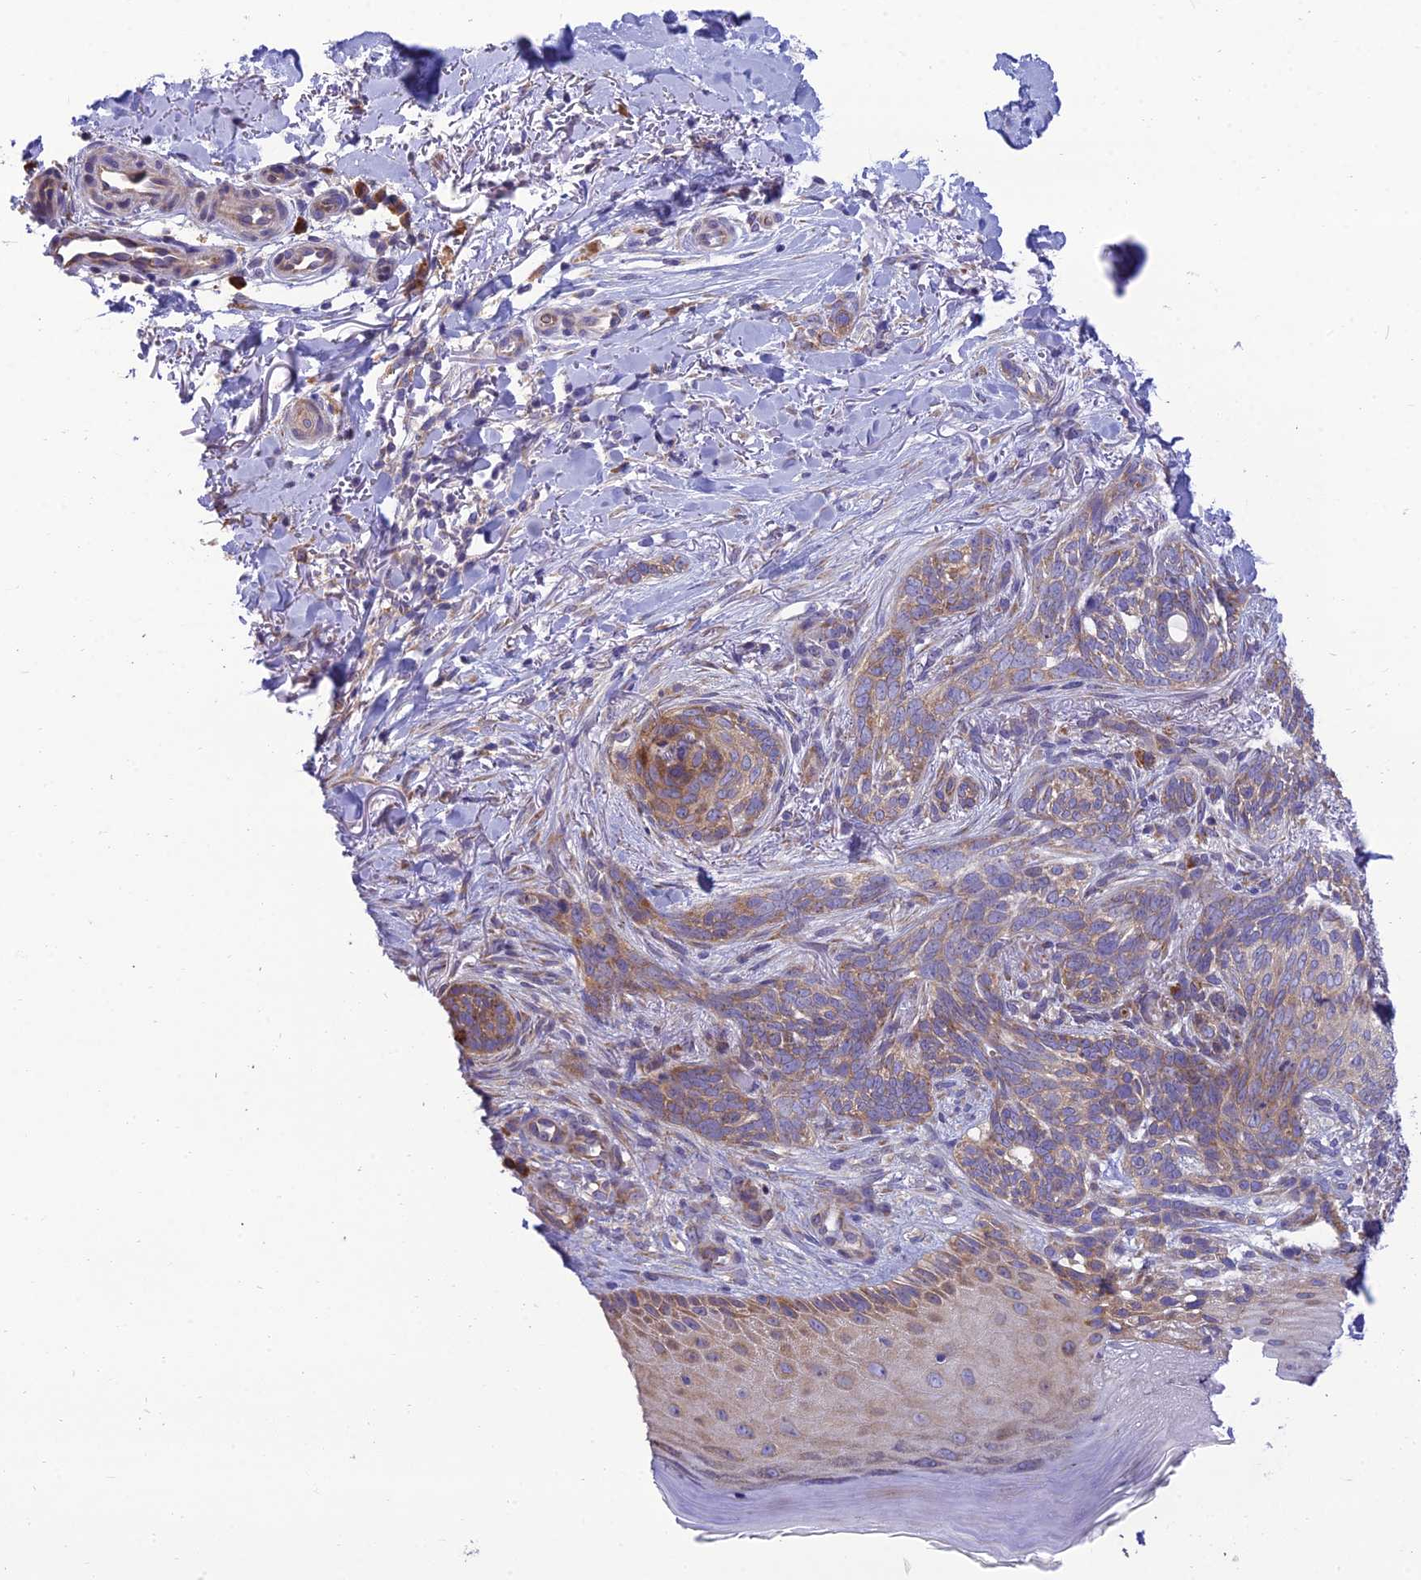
{"staining": {"intensity": "moderate", "quantity": "25%-75%", "location": "cytoplasmic/membranous"}, "tissue": "skin cancer", "cell_type": "Tumor cells", "image_type": "cancer", "snomed": [{"axis": "morphology", "description": "Normal tissue, NOS"}, {"axis": "morphology", "description": "Basal cell carcinoma"}, {"axis": "topography", "description": "Skin"}], "caption": "The micrograph displays a brown stain indicating the presence of a protein in the cytoplasmic/membranous of tumor cells in skin cancer.", "gene": "CLCN7", "patient": {"sex": "female", "age": 67}}